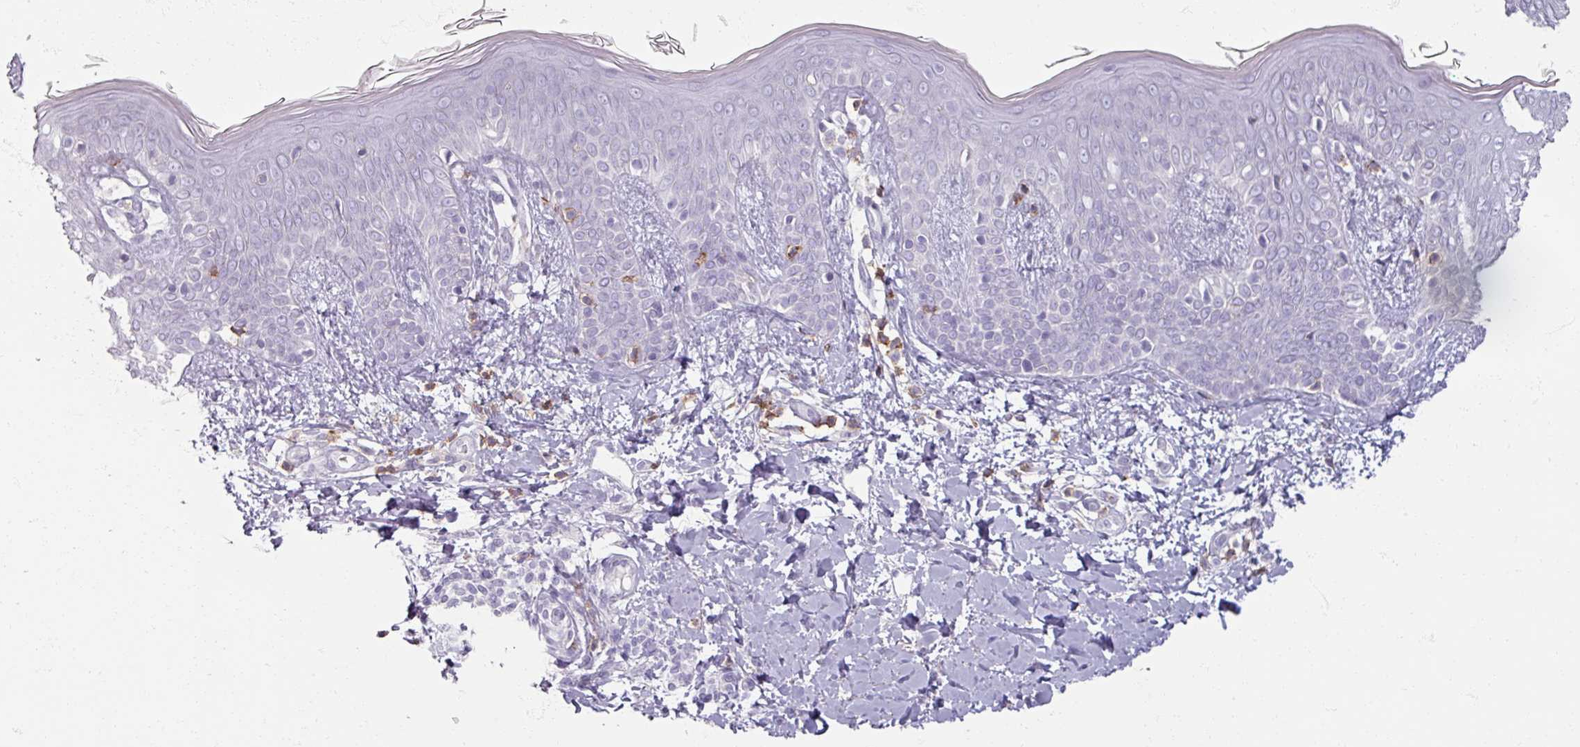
{"staining": {"intensity": "negative", "quantity": "none", "location": "none"}, "tissue": "skin", "cell_type": "Fibroblasts", "image_type": "normal", "snomed": [{"axis": "morphology", "description": "Normal tissue, NOS"}, {"axis": "topography", "description": "Skin"}], "caption": "Image shows no significant protein expression in fibroblasts of normal skin.", "gene": "PTPRC", "patient": {"sex": "male", "age": 16}}